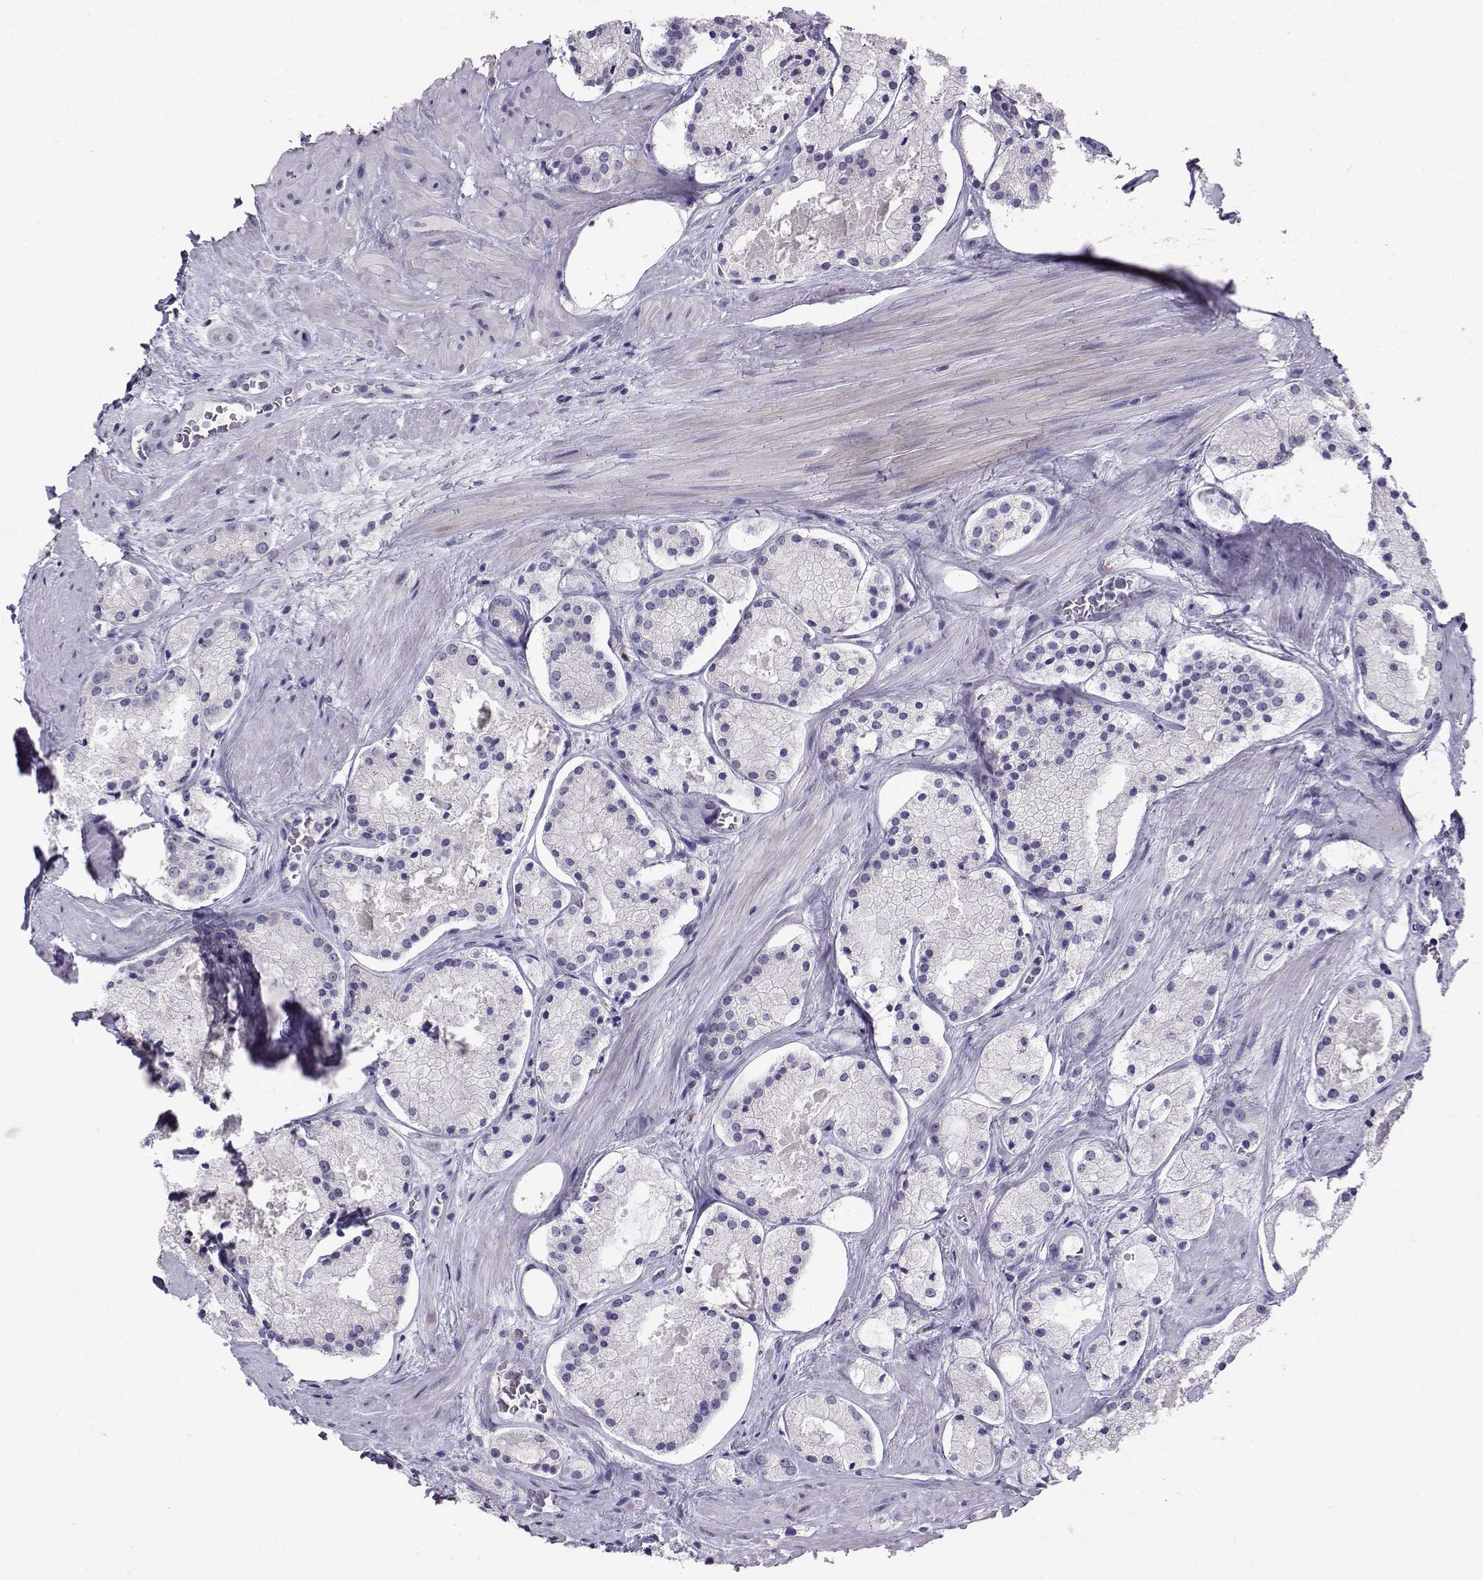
{"staining": {"intensity": "negative", "quantity": "none", "location": "none"}, "tissue": "prostate cancer", "cell_type": "Tumor cells", "image_type": "cancer", "snomed": [{"axis": "morphology", "description": "Adenocarcinoma, NOS"}, {"axis": "morphology", "description": "Adenocarcinoma, High grade"}, {"axis": "topography", "description": "Prostate"}], "caption": "DAB (3,3'-diaminobenzidine) immunohistochemical staining of prostate adenocarcinoma (high-grade) demonstrates no significant positivity in tumor cells.", "gene": "TBR1", "patient": {"sex": "male", "age": 64}}